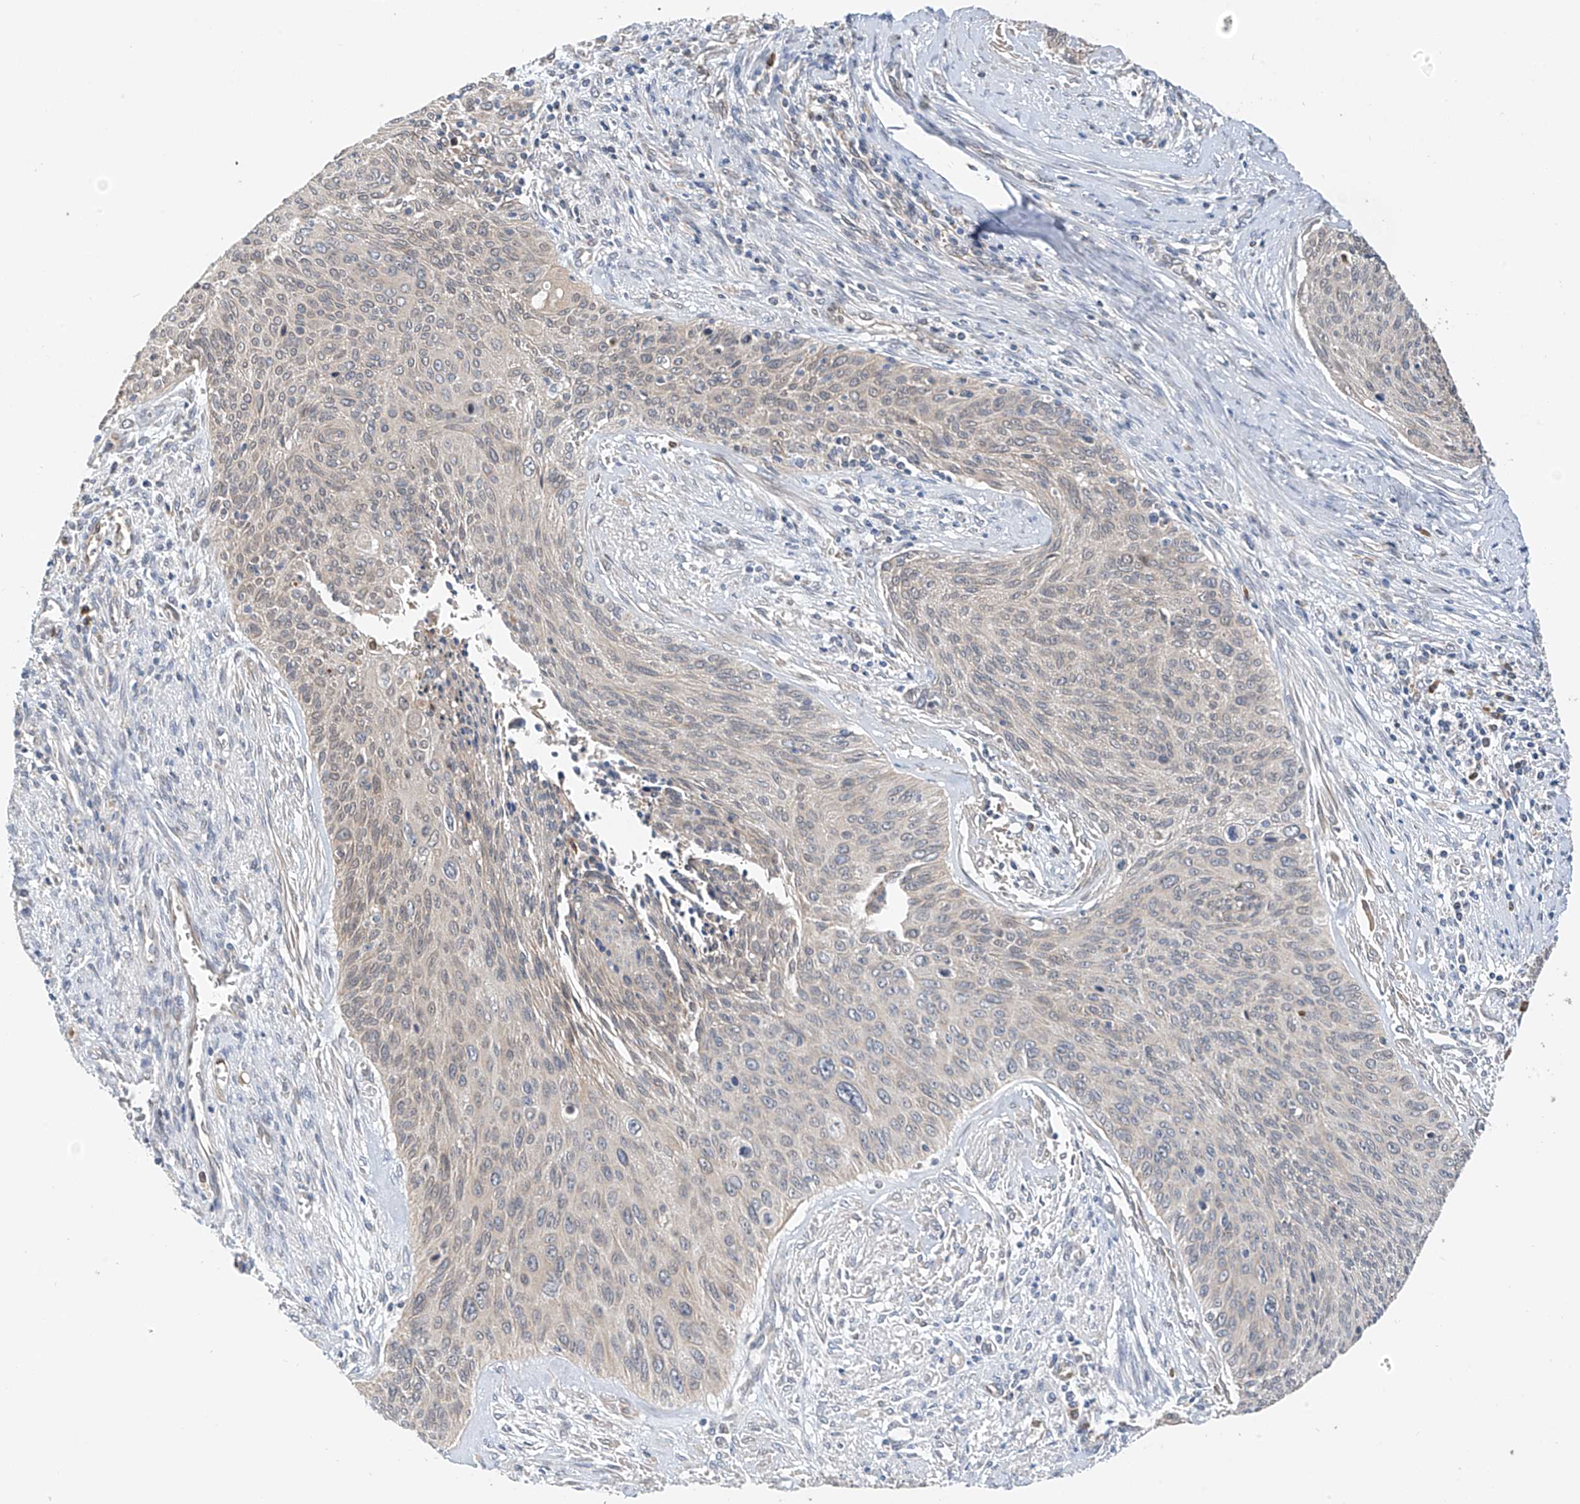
{"staining": {"intensity": "negative", "quantity": "none", "location": "none"}, "tissue": "cervical cancer", "cell_type": "Tumor cells", "image_type": "cancer", "snomed": [{"axis": "morphology", "description": "Squamous cell carcinoma, NOS"}, {"axis": "topography", "description": "Cervix"}], "caption": "Tumor cells show no significant protein expression in squamous cell carcinoma (cervical).", "gene": "PPA2", "patient": {"sex": "female", "age": 55}}